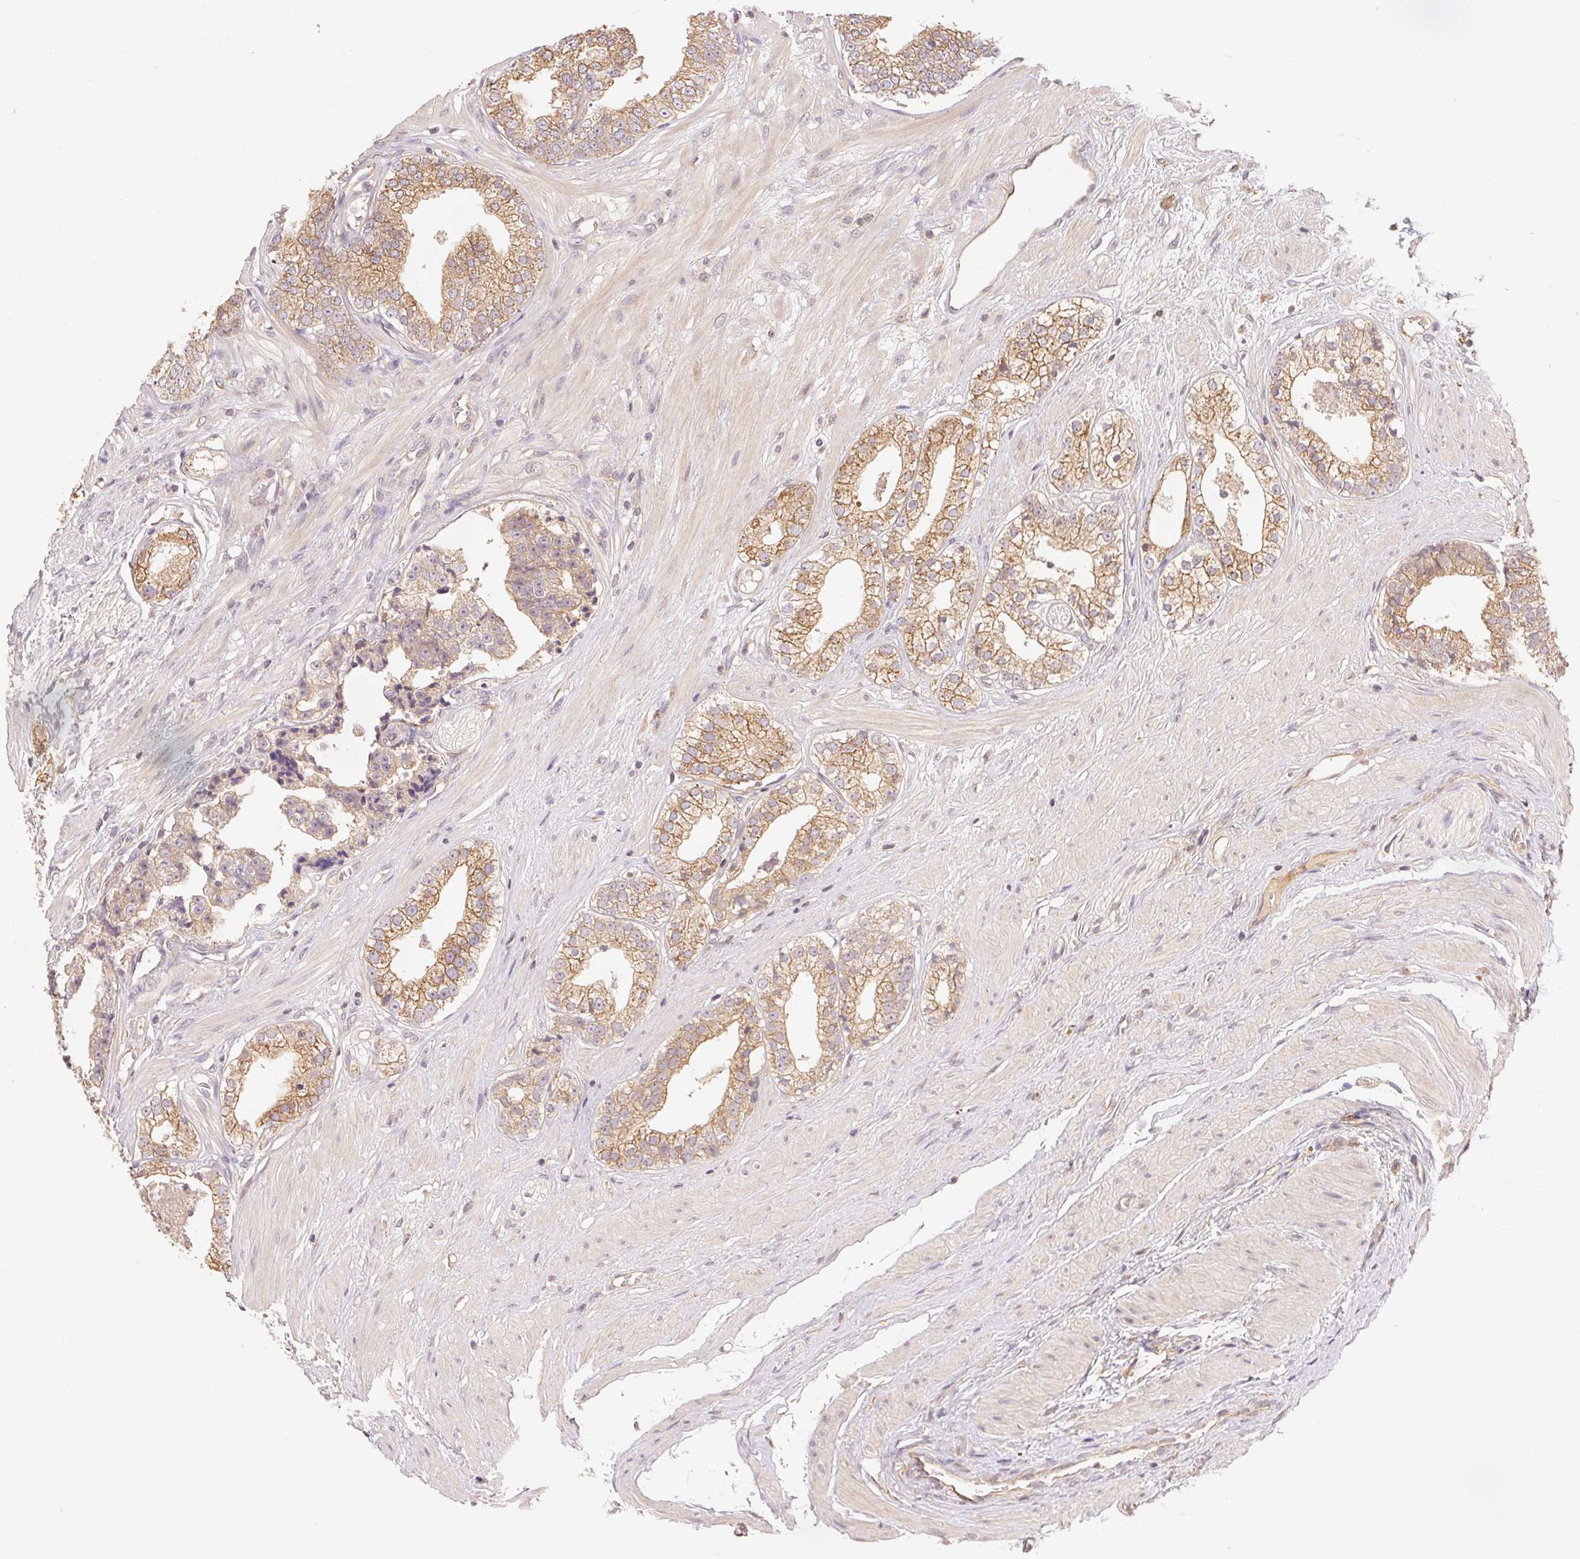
{"staining": {"intensity": "moderate", "quantity": ">75%", "location": "cytoplasmic/membranous"}, "tissue": "prostate cancer", "cell_type": "Tumor cells", "image_type": "cancer", "snomed": [{"axis": "morphology", "description": "Adenocarcinoma, Low grade"}, {"axis": "topography", "description": "Prostate"}], "caption": "Immunohistochemical staining of human adenocarcinoma (low-grade) (prostate) reveals moderate cytoplasmic/membranous protein staining in about >75% of tumor cells.", "gene": "MAPKAPK2", "patient": {"sex": "male", "age": 60}}